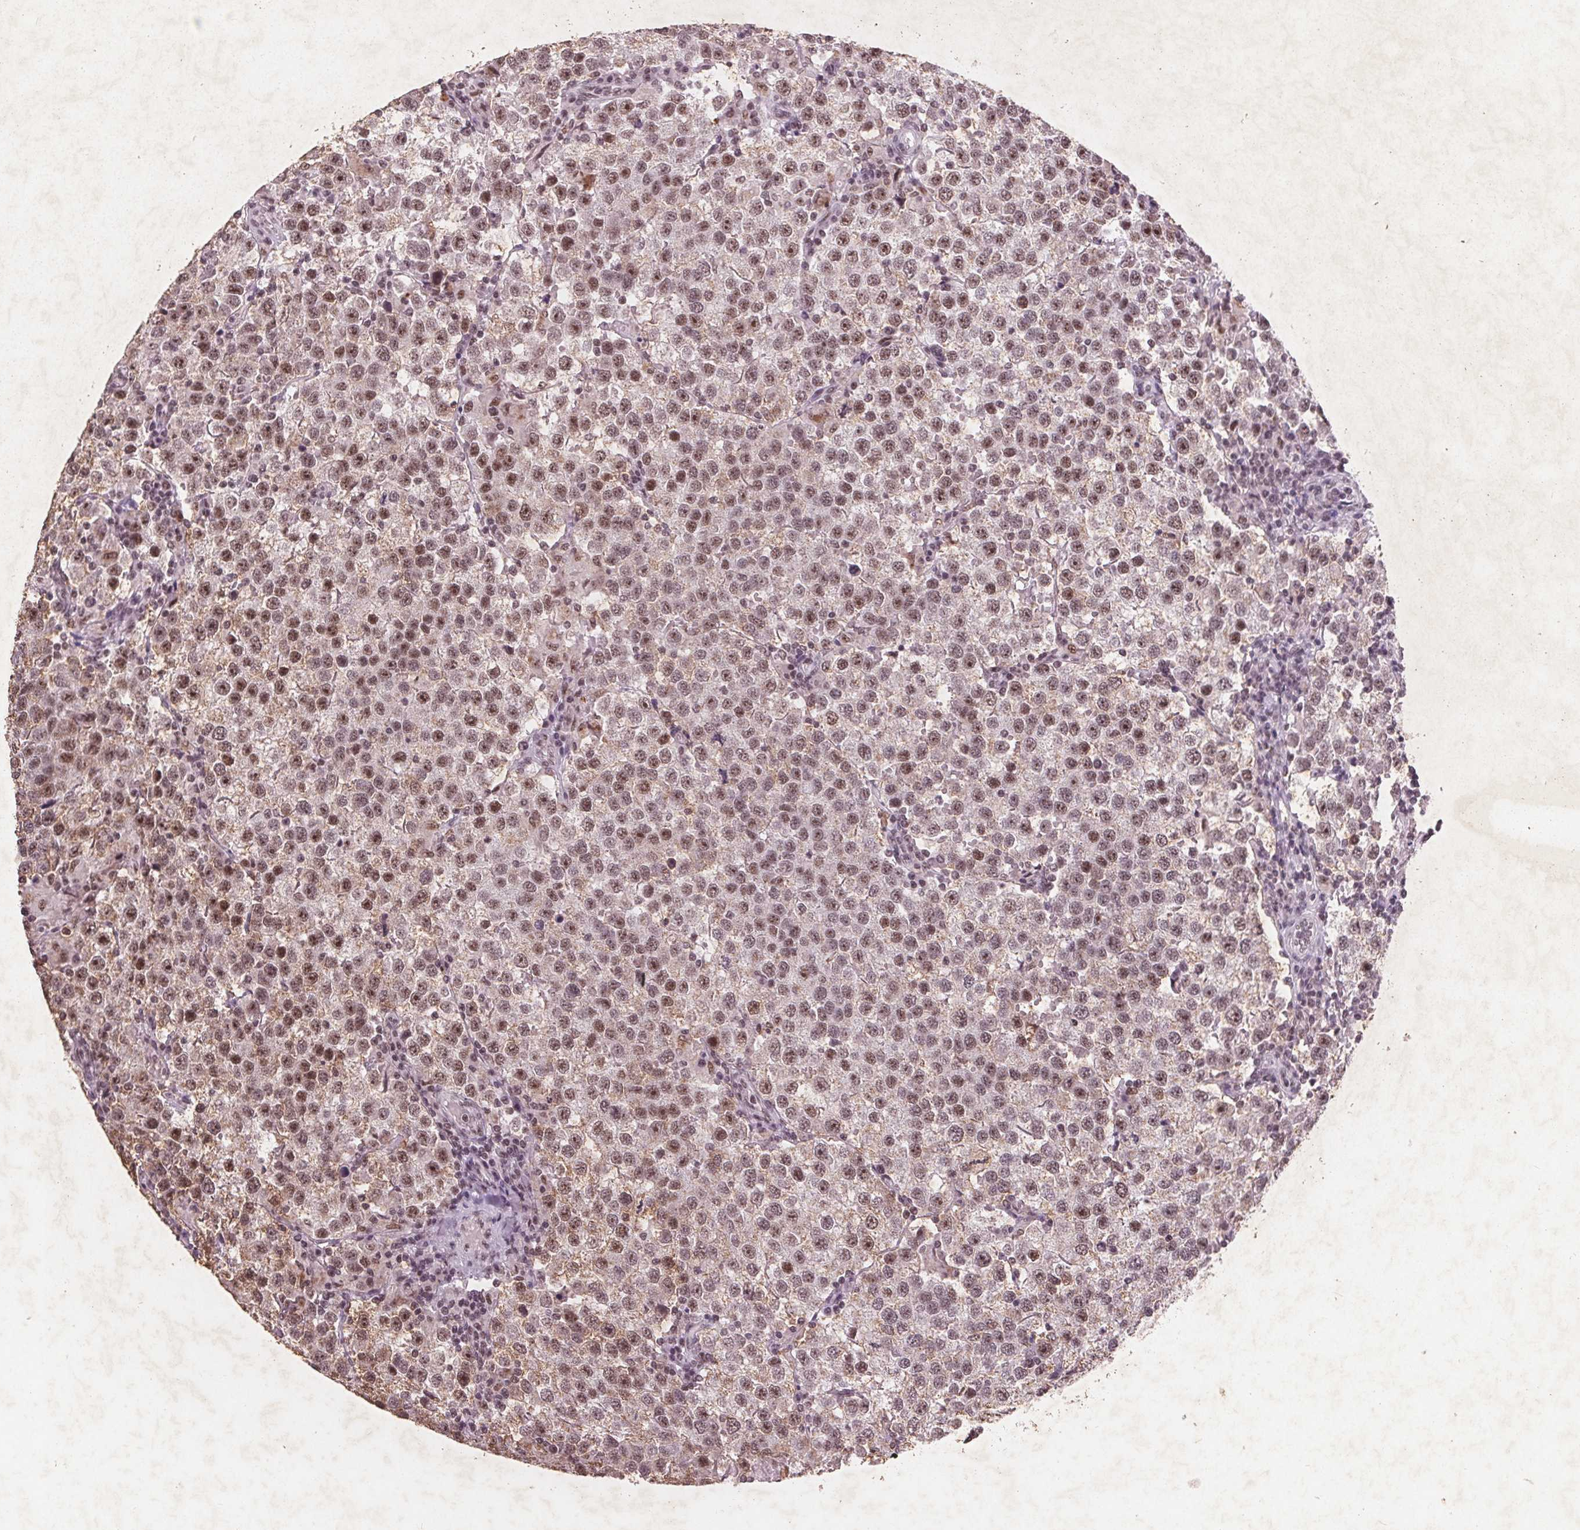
{"staining": {"intensity": "moderate", "quantity": ">75%", "location": "nuclear"}, "tissue": "testis cancer", "cell_type": "Tumor cells", "image_type": "cancer", "snomed": [{"axis": "morphology", "description": "Seminoma, NOS"}, {"axis": "topography", "description": "Testis"}], "caption": "Approximately >75% of tumor cells in testis seminoma display moderate nuclear protein staining as visualized by brown immunohistochemical staining.", "gene": "RPS6KA2", "patient": {"sex": "male", "age": 37}}